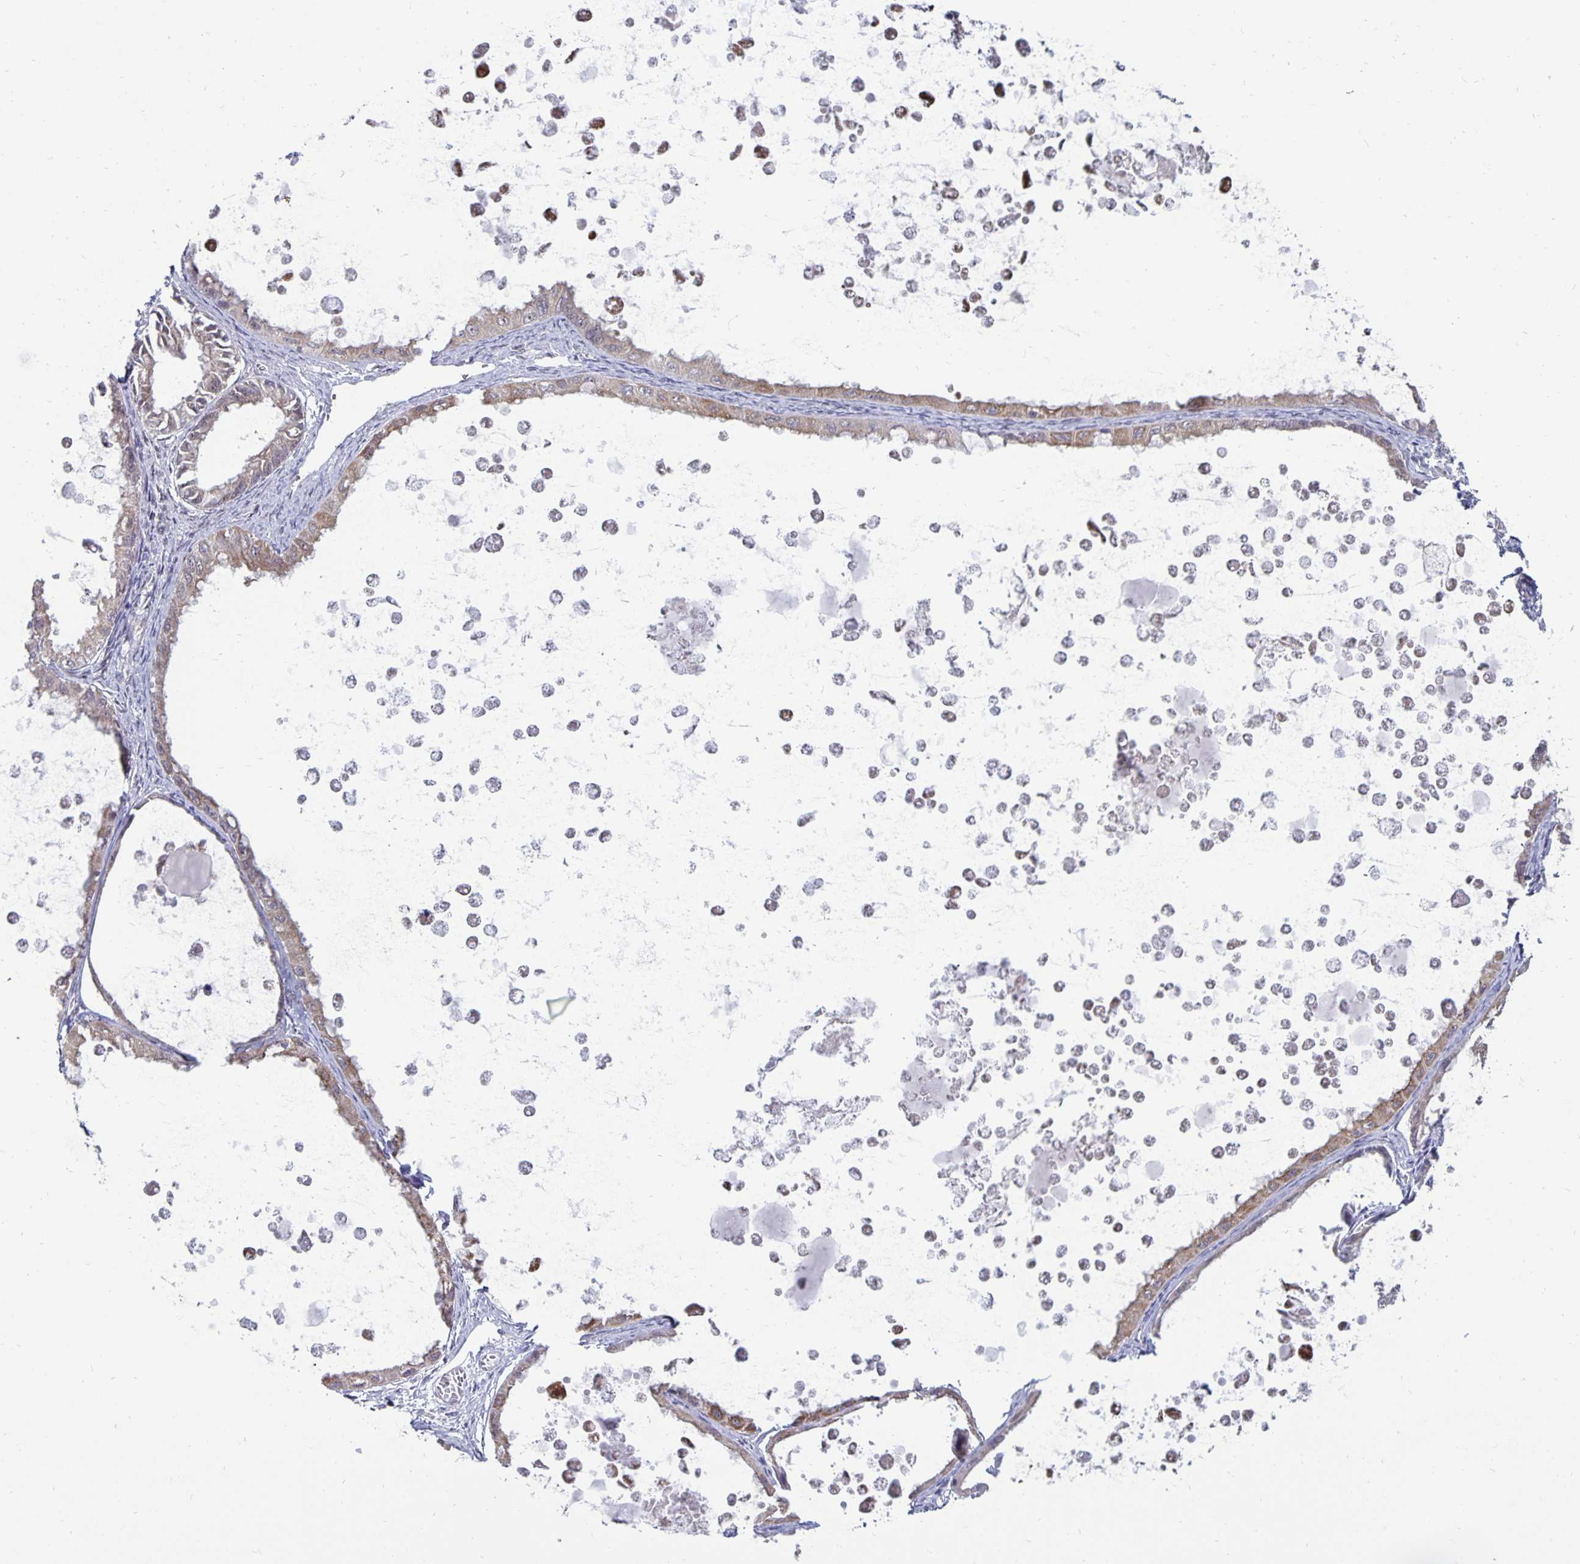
{"staining": {"intensity": "weak", "quantity": ">75%", "location": "cytoplasmic/membranous,nuclear"}, "tissue": "ovarian cancer", "cell_type": "Tumor cells", "image_type": "cancer", "snomed": [{"axis": "morphology", "description": "Cystadenocarcinoma, mucinous, NOS"}, {"axis": "topography", "description": "Ovary"}], "caption": "High-power microscopy captured an immunohistochemistry micrograph of ovarian cancer, revealing weak cytoplasmic/membranous and nuclear expression in approximately >75% of tumor cells.", "gene": "EXOC6B", "patient": {"sex": "female", "age": 64}}